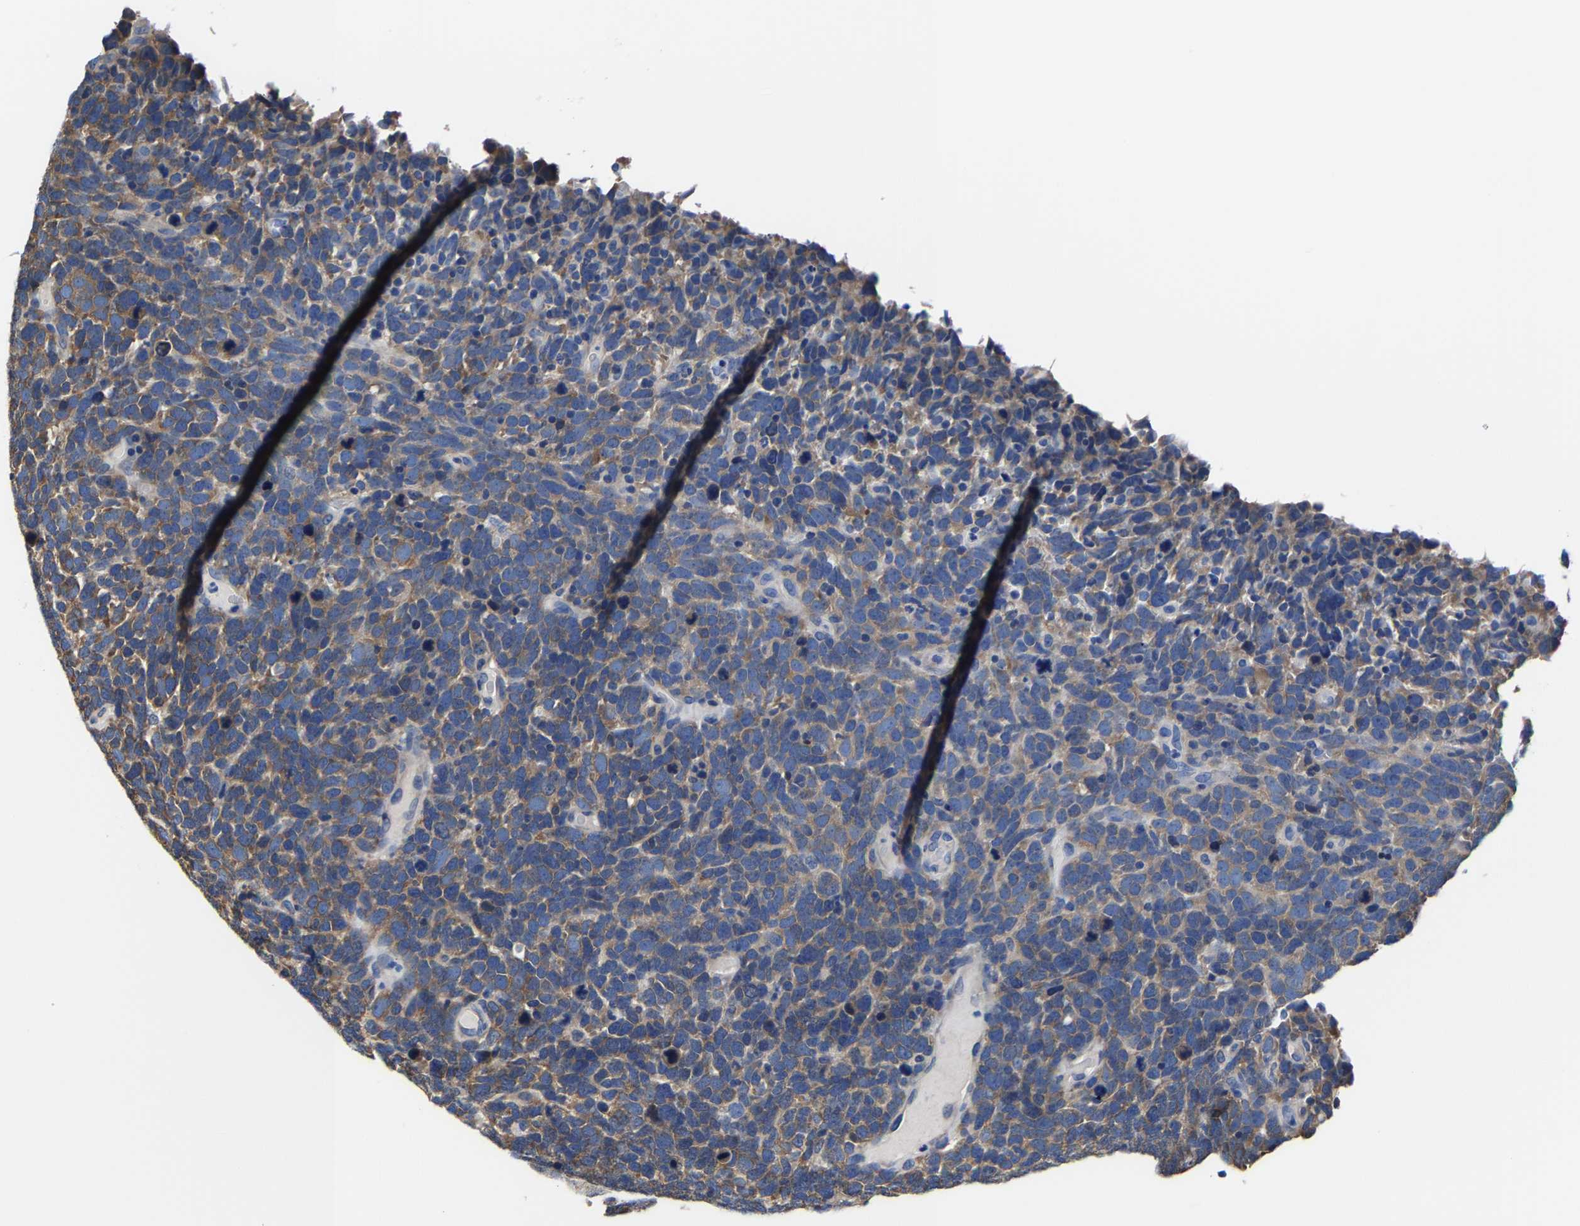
{"staining": {"intensity": "moderate", "quantity": ">75%", "location": "cytoplasmic/membranous"}, "tissue": "urothelial cancer", "cell_type": "Tumor cells", "image_type": "cancer", "snomed": [{"axis": "morphology", "description": "Urothelial carcinoma, High grade"}, {"axis": "topography", "description": "Urinary bladder"}], "caption": "High-magnification brightfield microscopy of urothelial cancer stained with DAB (3,3'-diaminobenzidine) (brown) and counterstained with hematoxylin (blue). tumor cells exhibit moderate cytoplasmic/membranous expression is appreciated in about>75% of cells.", "gene": "SRPK2", "patient": {"sex": "female", "age": 82}}